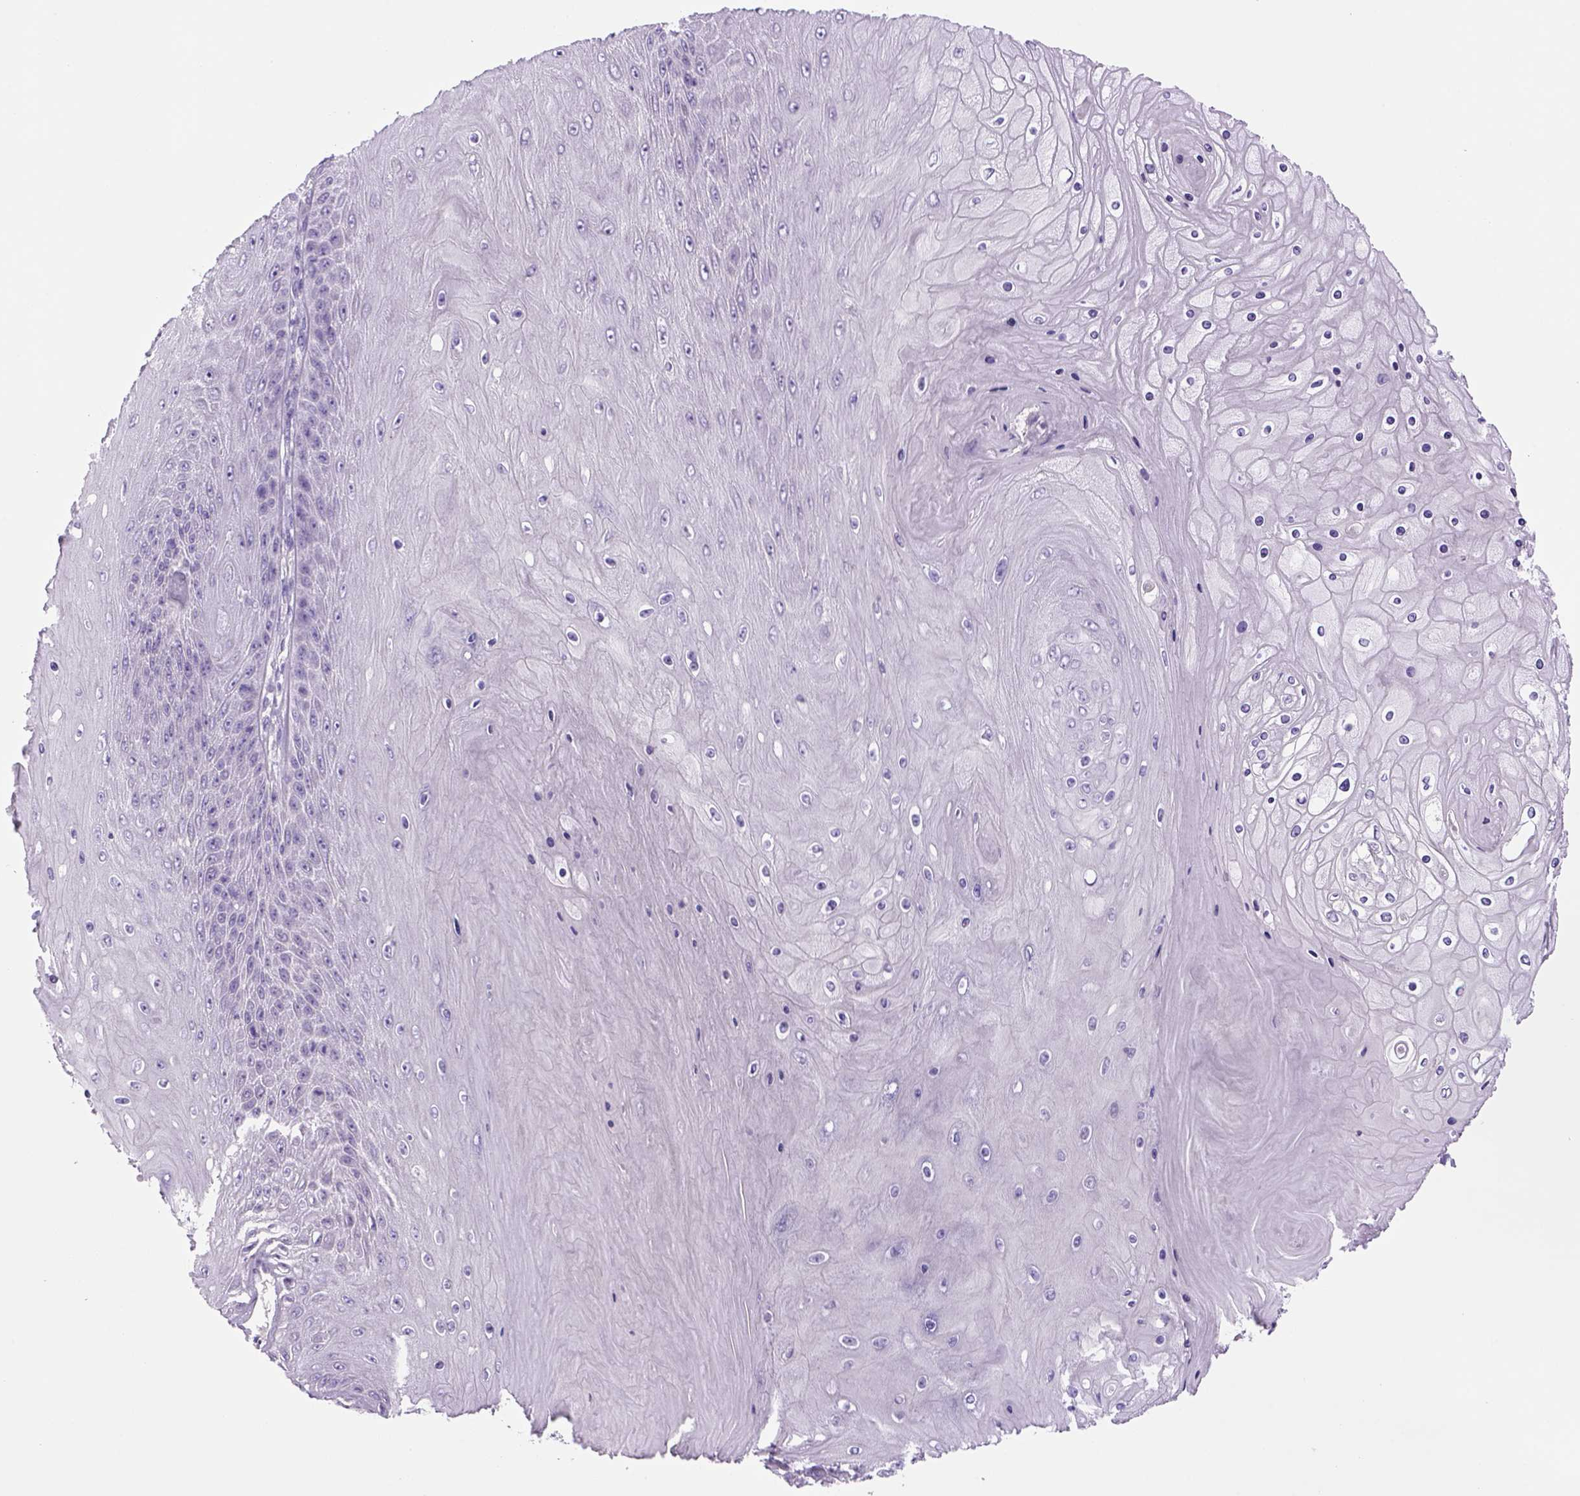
{"staining": {"intensity": "negative", "quantity": "none", "location": "none"}, "tissue": "skin cancer", "cell_type": "Tumor cells", "image_type": "cancer", "snomed": [{"axis": "morphology", "description": "Squamous cell carcinoma, NOS"}, {"axis": "topography", "description": "Skin"}], "caption": "Skin squamous cell carcinoma was stained to show a protein in brown. There is no significant expression in tumor cells.", "gene": "DBH", "patient": {"sex": "male", "age": 62}}